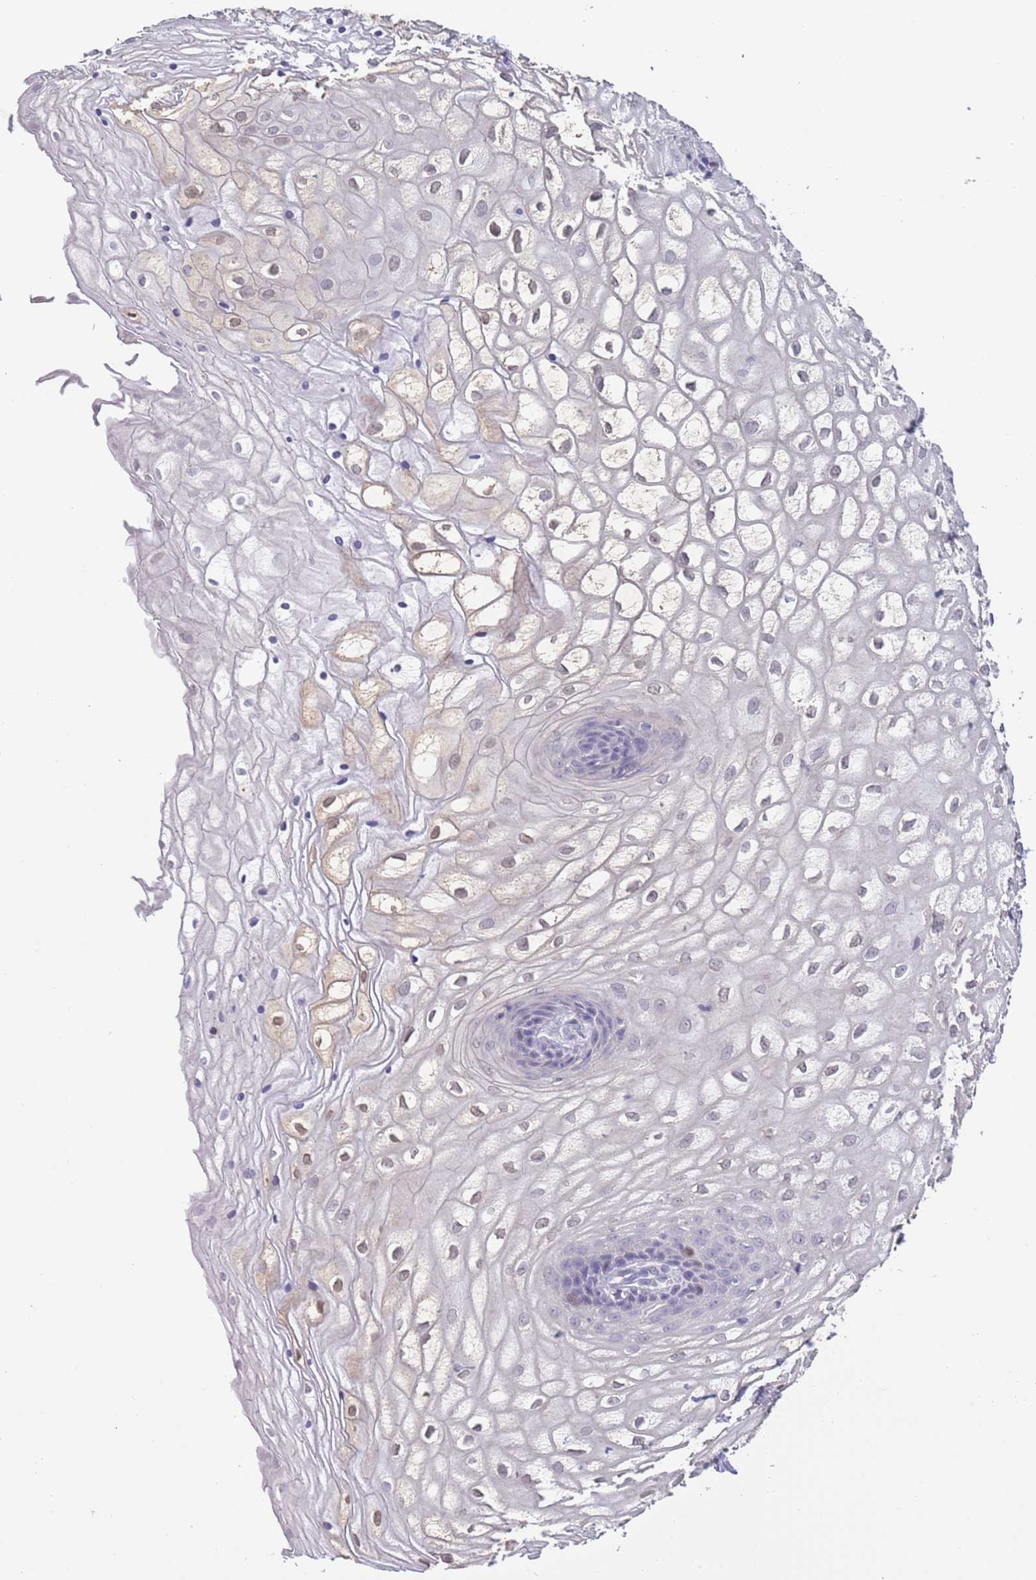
{"staining": {"intensity": "moderate", "quantity": "<25%", "location": "nuclear"}, "tissue": "vagina", "cell_type": "Squamous epithelial cells", "image_type": "normal", "snomed": [{"axis": "morphology", "description": "Normal tissue, NOS"}, {"axis": "topography", "description": "Vagina"}], "caption": "Moderate nuclear protein staining is identified in about <25% of squamous epithelial cells in vagina. Immunohistochemistry (ihc) stains the protein in brown and the nuclei are stained blue.", "gene": "PIMREG", "patient": {"sex": "female", "age": 34}}